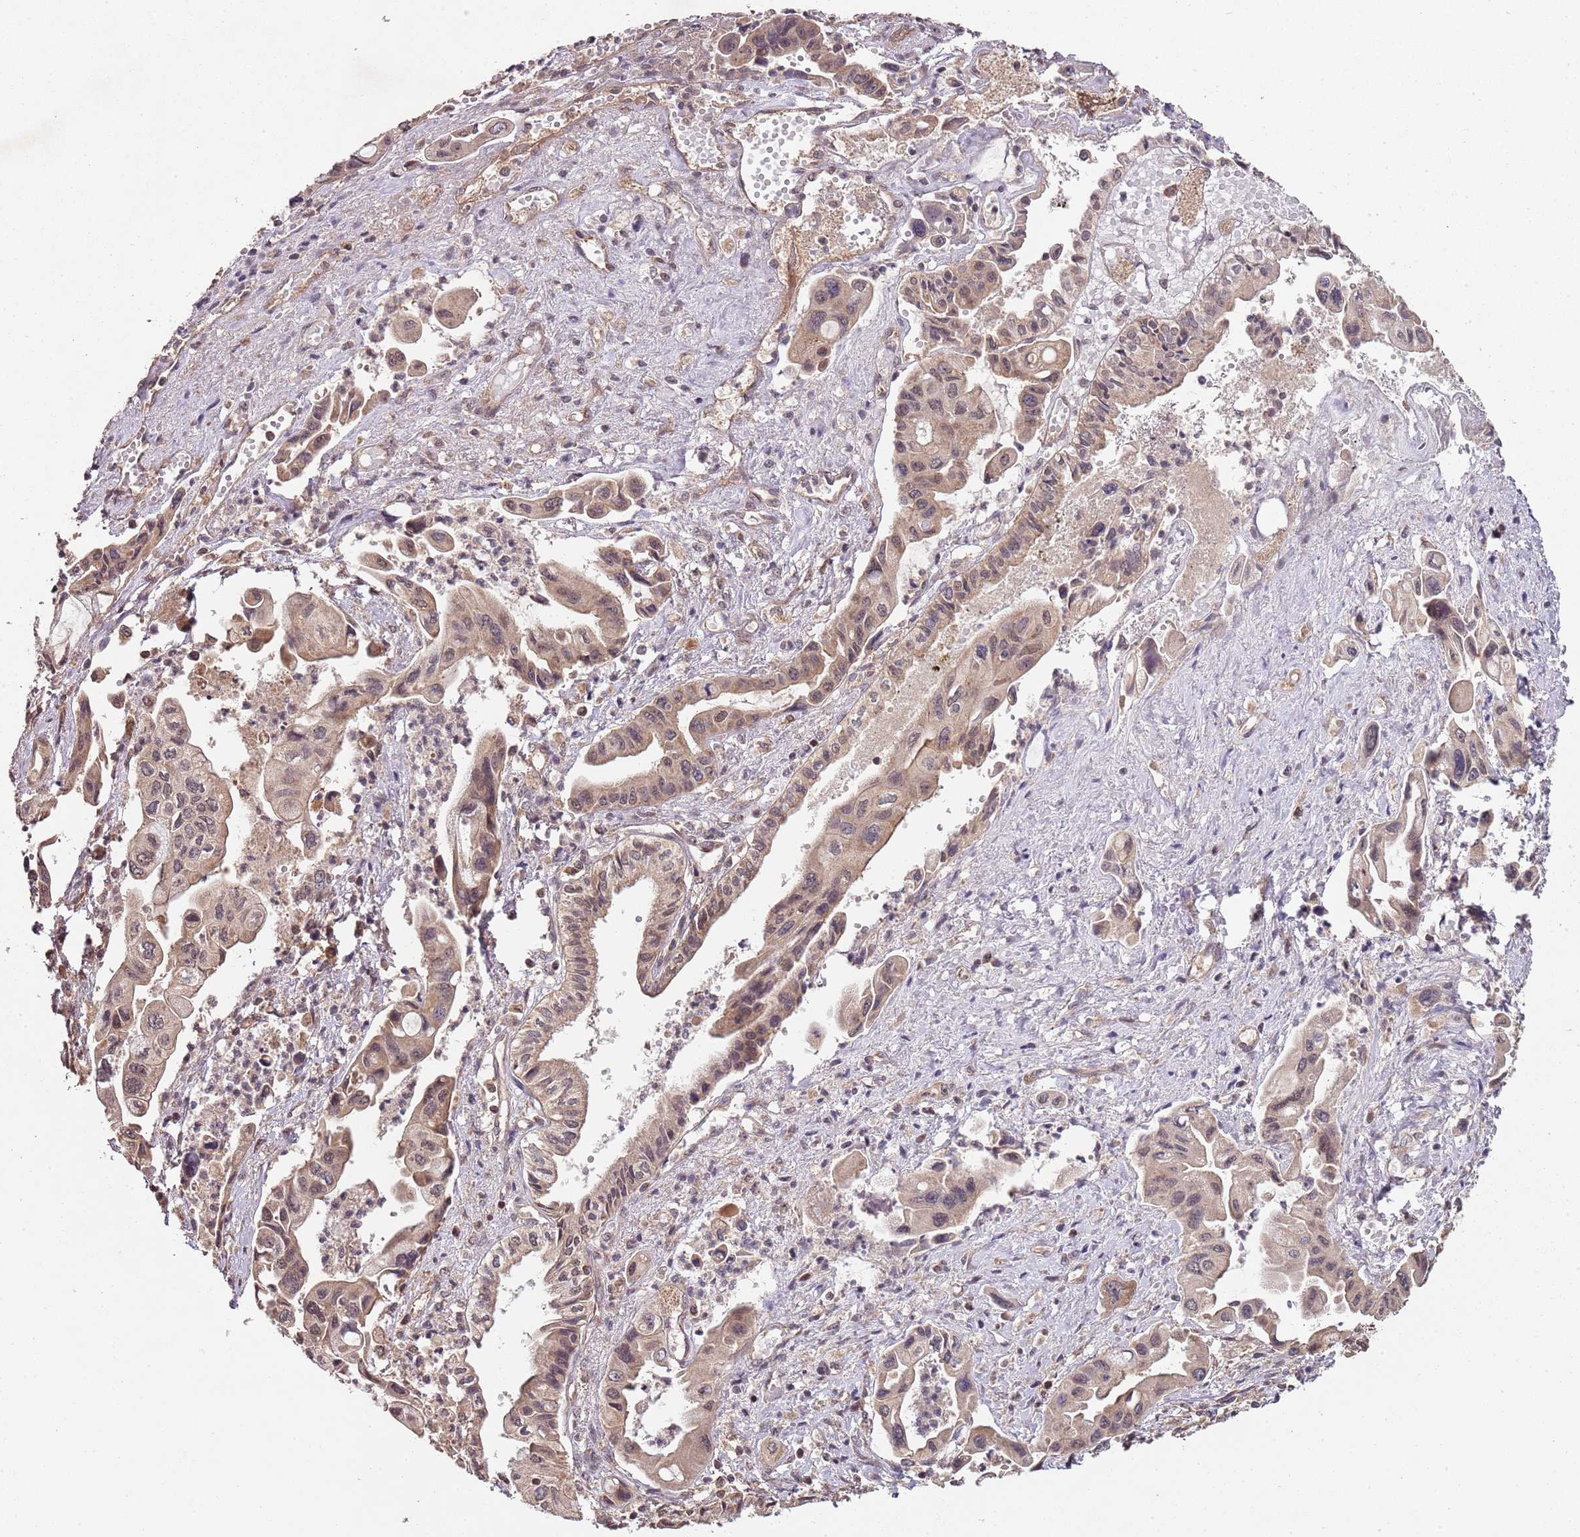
{"staining": {"intensity": "weak", "quantity": ">75%", "location": "cytoplasmic/membranous,nuclear"}, "tissue": "pancreatic cancer", "cell_type": "Tumor cells", "image_type": "cancer", "snomed": [{"axis": "morphology", "description": "Adenocarcinoma, NOS"}, {"axis": "topography", "description": "Pancreas"}], "caption": "The immunohistochemical stain highlights weak cytoplasmic/membranous and nuclear expression in tumor cells of pancreatic cancer tissue.", "gene": "LIN37", "patient": {"sex": "female", "age": 50}}